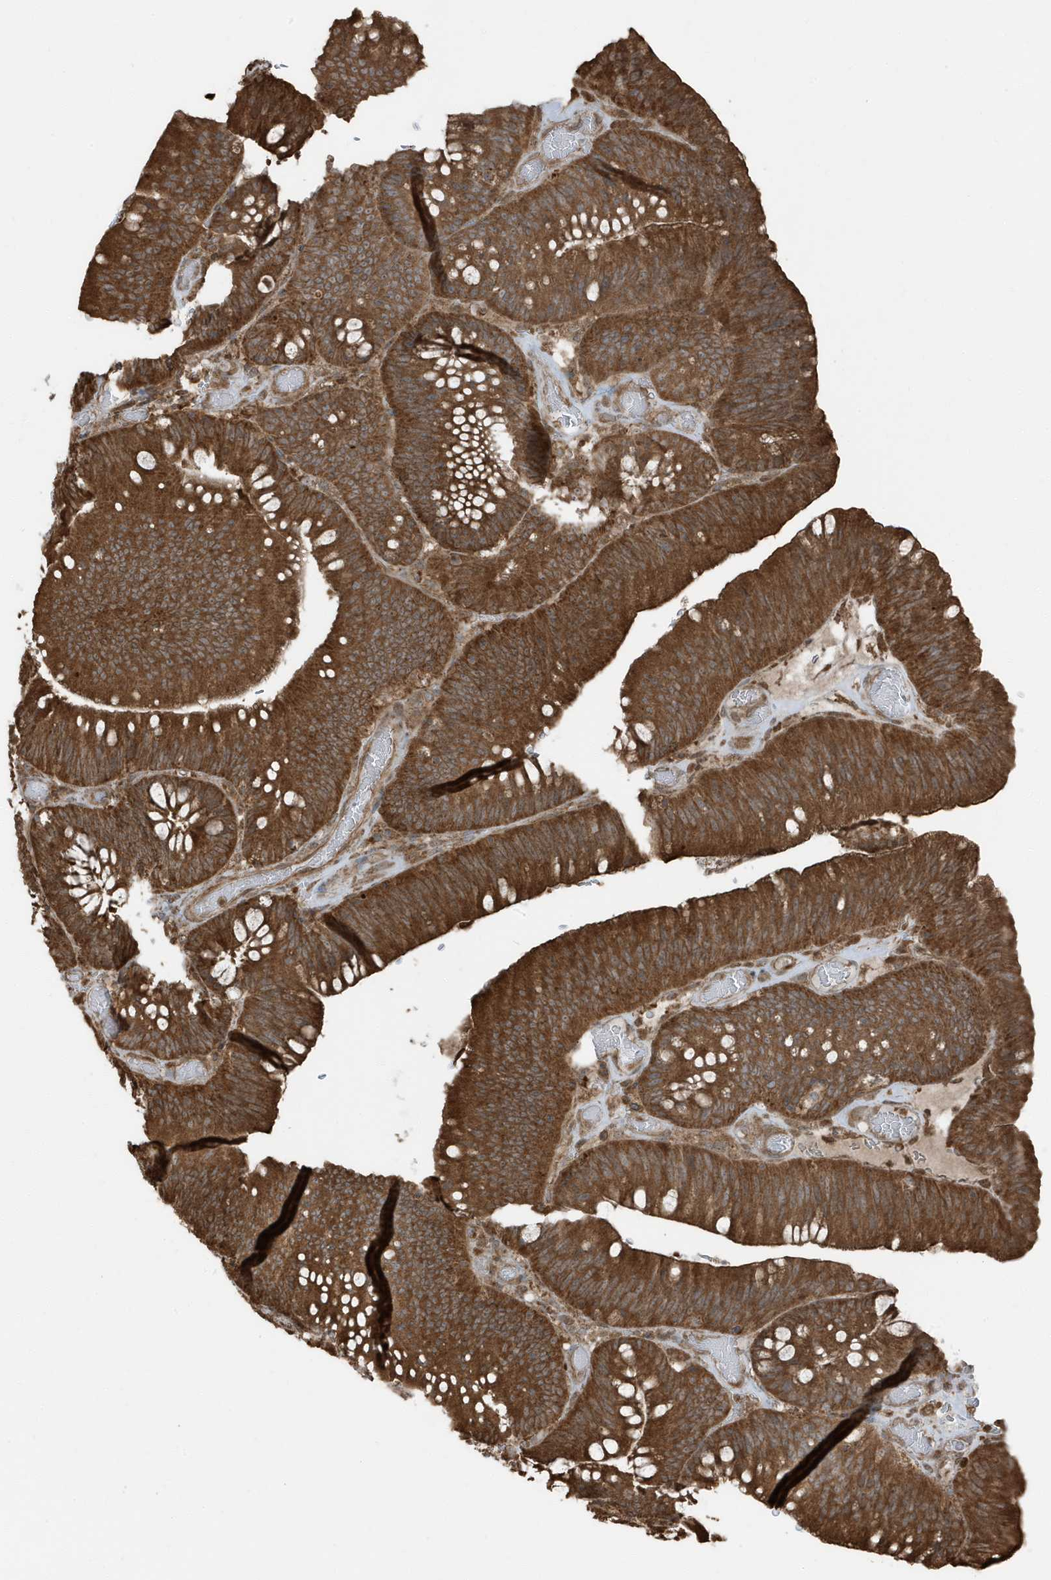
{"staining": {"intensity": "strong", "quantity": ">75%", "location": "cytoplasmic/membranous"}, "tissue": "colorectal cancer", "cell_type": "Tumor cells", "image_type": "cancer", "snomed": [{"axis": "morphology", "description": "Normal tissue, NOS"}, {"axis": "topography", "description": "Colon"}], "caption": "Immunohistochemistry (IHC) histopathology image of colorectal cancer stained for a protein (brown), which exhibits high levels of strong cytoplasmic/membranous positivity in about >75% of tumor cells.", "gene": "AZI2", "patient": {"sex": "female", "age": 82}}